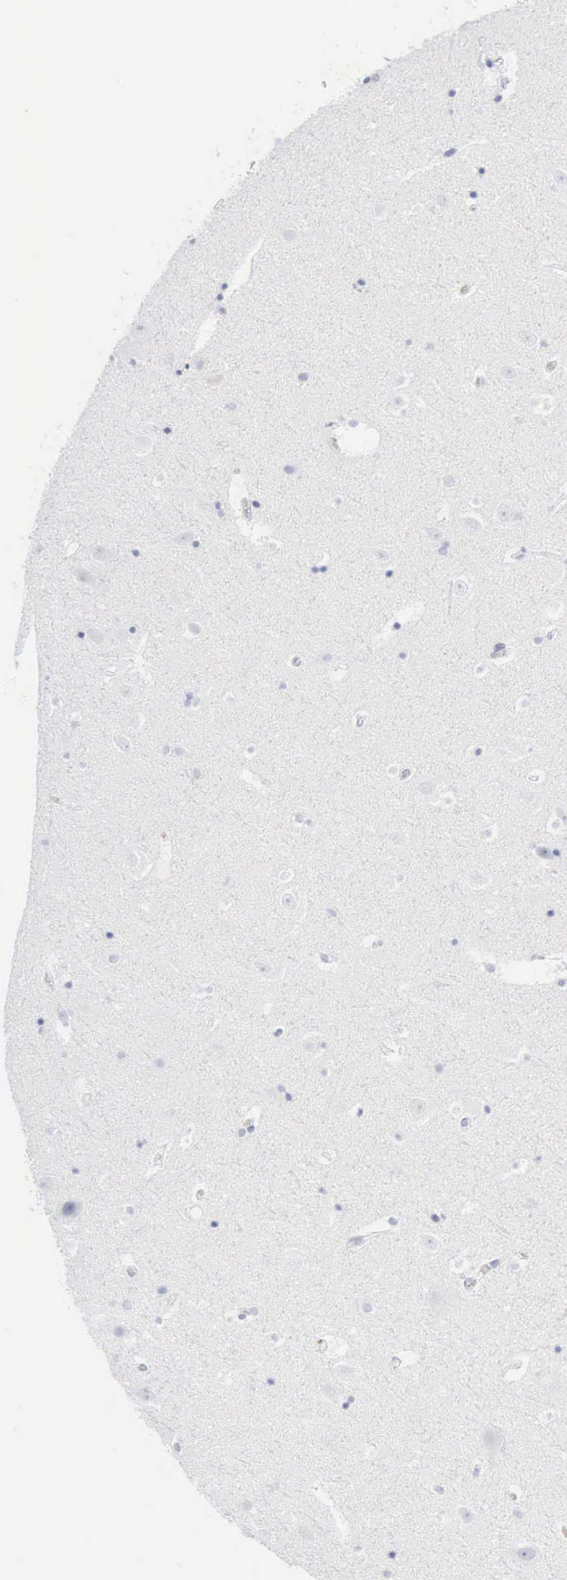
{"staining": {"intensity": "negative", "quantity": "none", "location": "none"}, "tissue": "hippocampus", "cell_type": "Glial cells", "image_type": "normal", "snomed": [{"axis": "morphology", "description": "Normal tissue, NOS"}, {"axis": "topography", "description": "Hippocampus"}], "caption": "Micrograph shows no significant protein expression in glial cells of benign hippocampus.", "gene": "CMA1", "patient": {"sex": "male", "age": 45}}